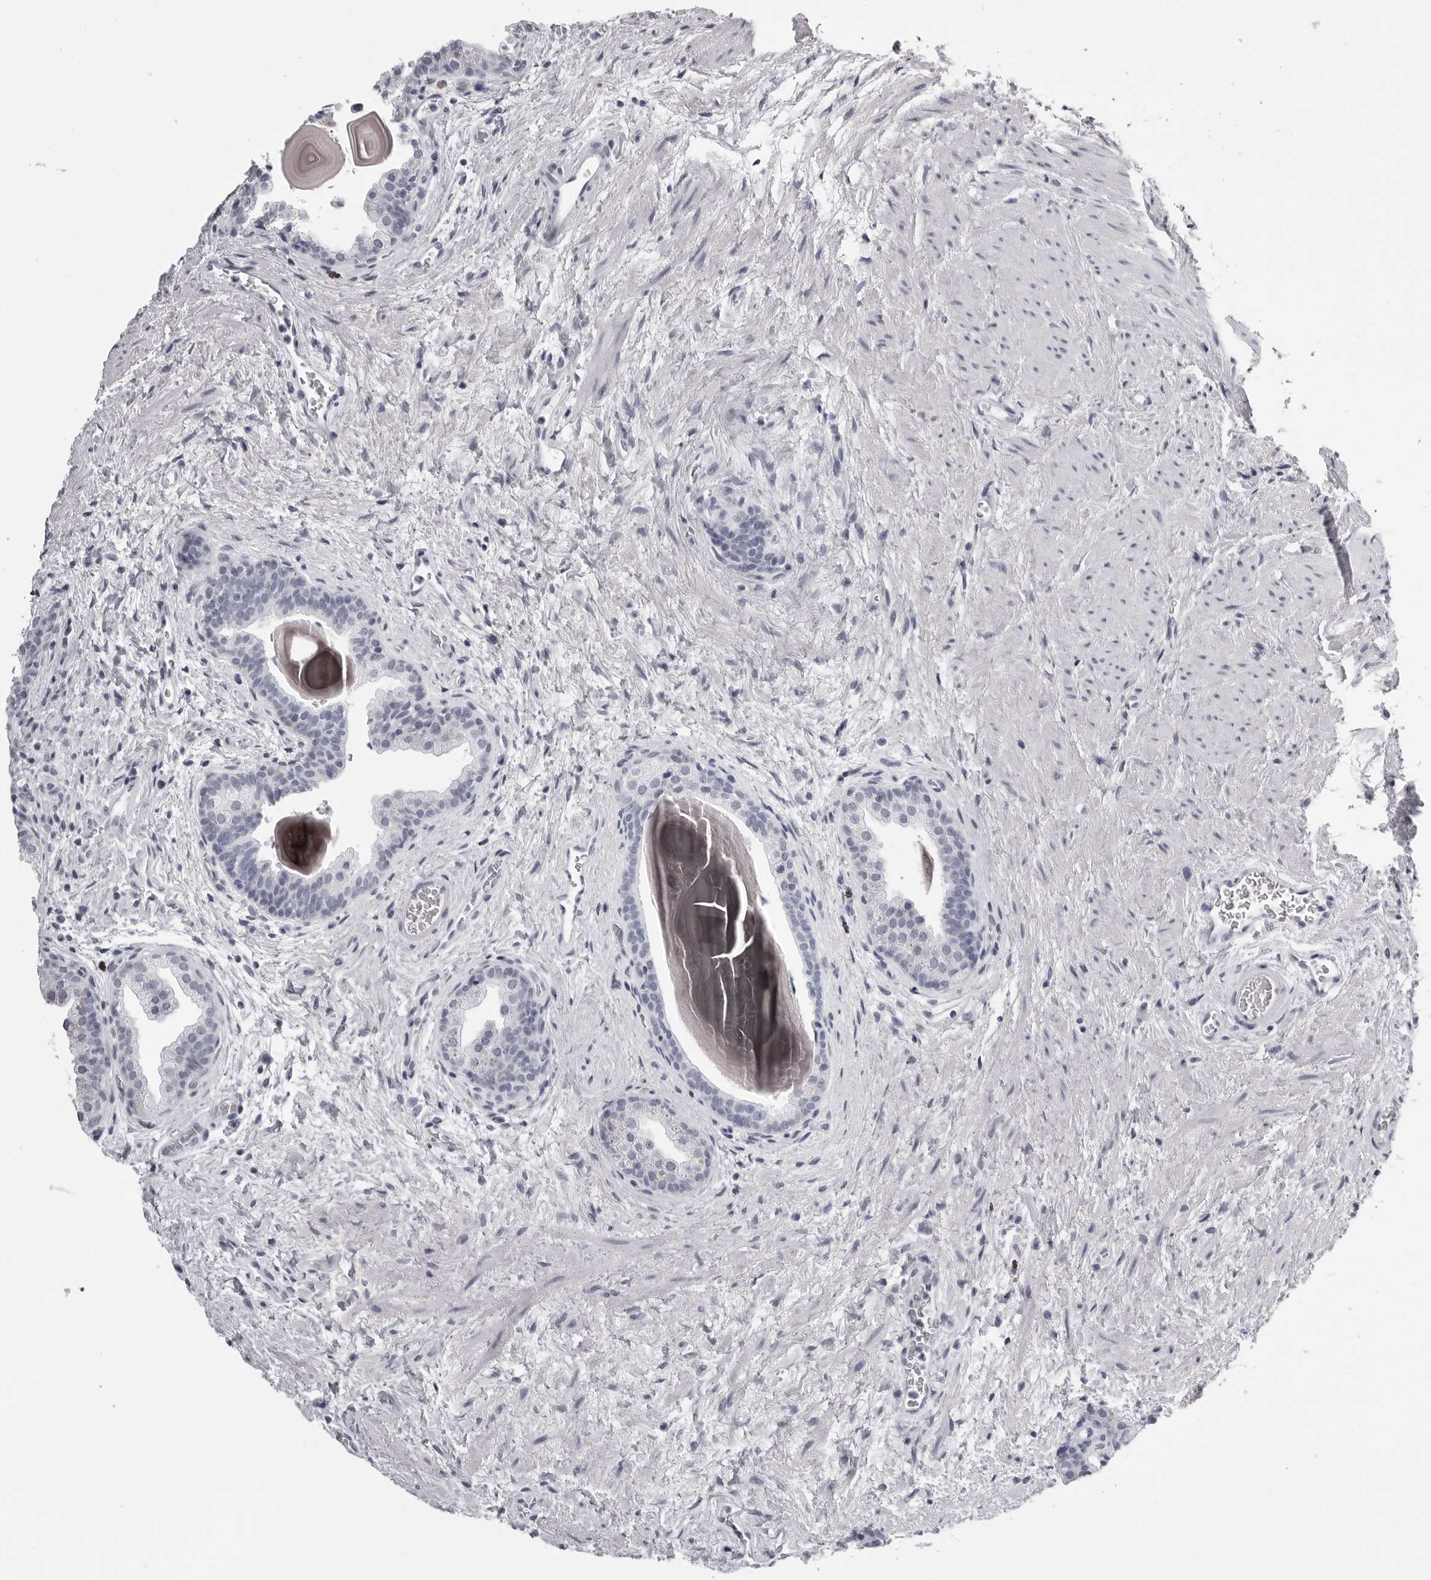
{"staining": {"intensity": "negative", "quantity": "none", "location": "none"}, "tissue": "prostate", "cell_type": "Glandular cells", "image_type": "normal", "snomed": [{"axis": "morphology", "description": "Normal tissue, NOS"}, {"axis": "topography", "description": "Prostate"}], "caption": "High magnification brightfield microscopy of normal prostate stained with DAB (brown) and counterstained with hematoxylin (blue): glandular cells show no significant positivity.", "gene": "BPIFA1", "patient": {"sex": "male", "age": 48}}